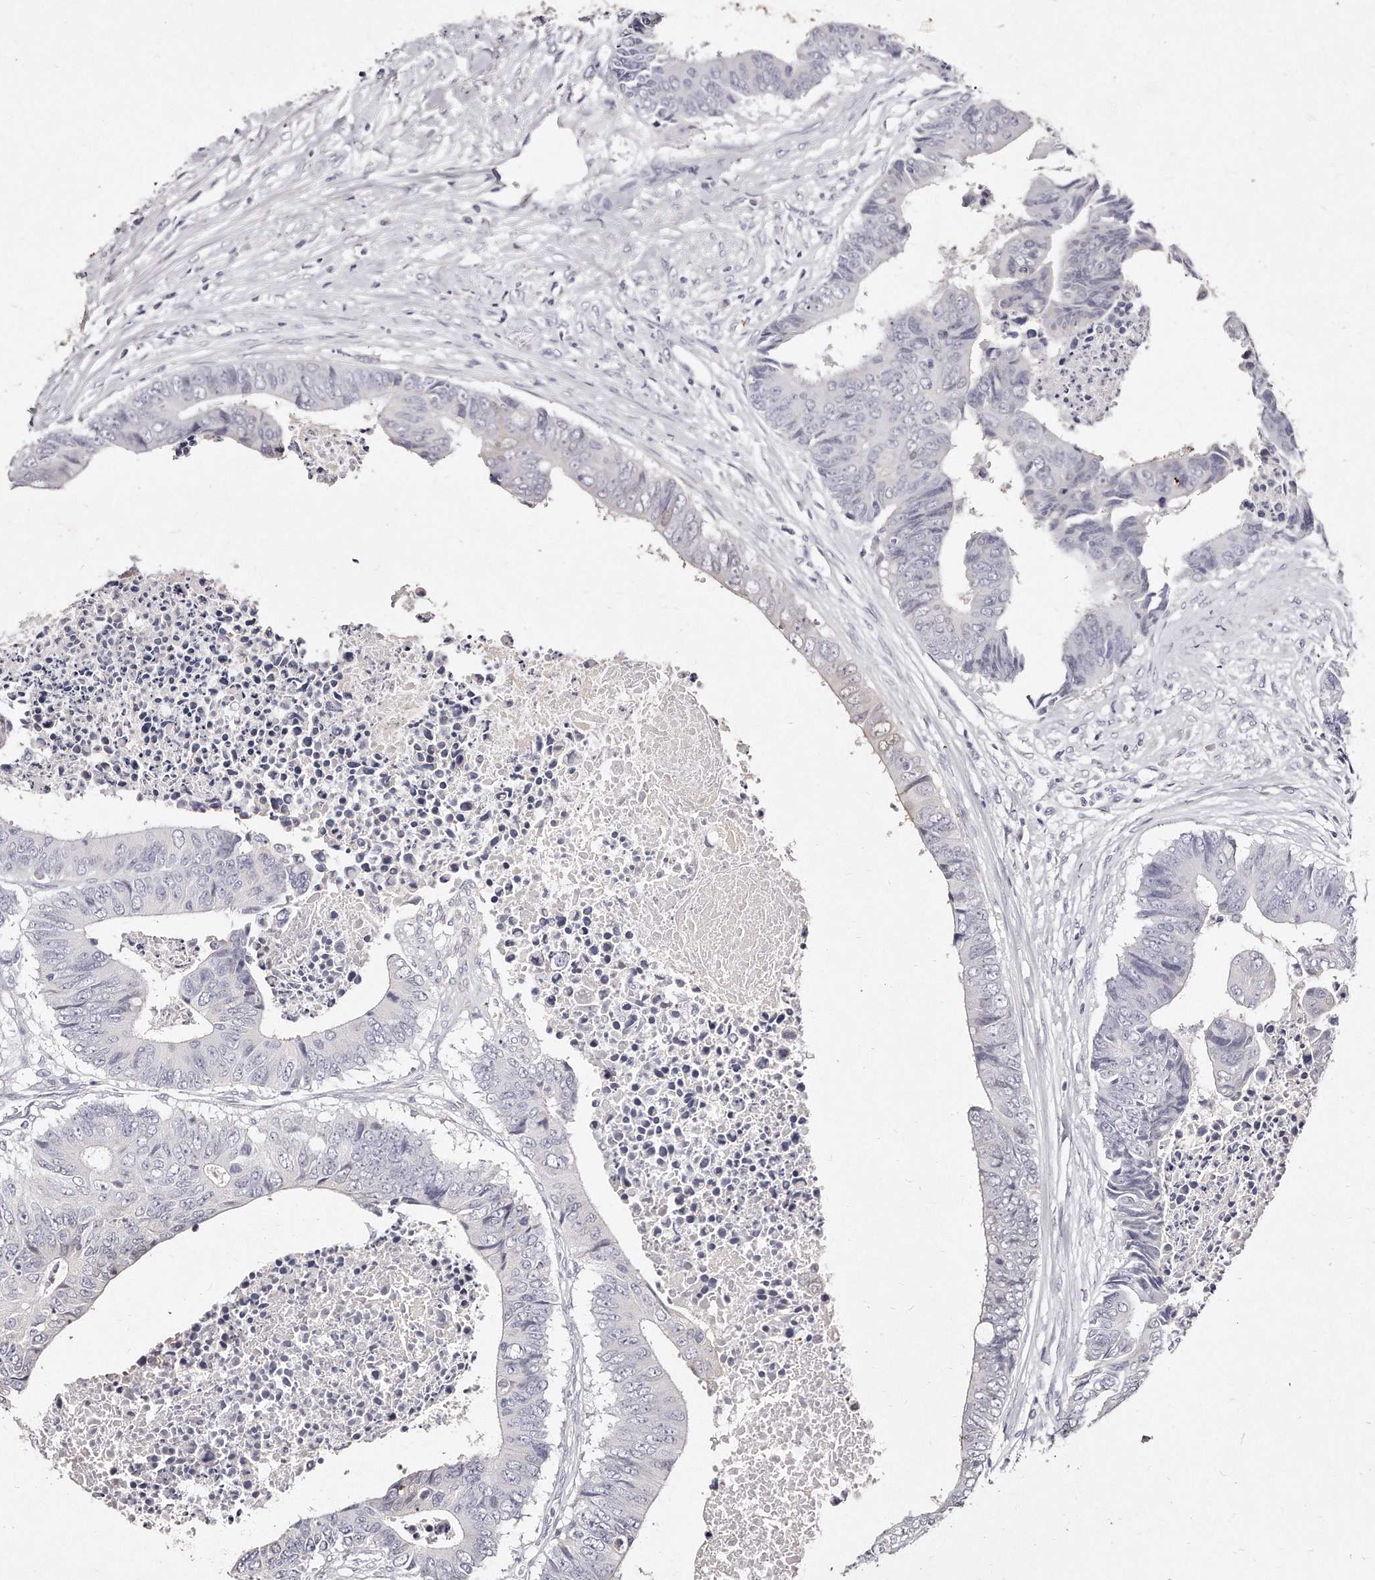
{"staining": {"intensity": "negative", "quantity": "none", "location": "none"}, "tissue": "colorectal cancer", "cell_type": "Tumor cells", "image_type": "cancer", "snomed": [{"axis": "morphology", "description": "Adenocarcinoma, NOS"}, {"axis": "topography", "description": "Rectum"}], "caption": "Adenocarcinoma (colorectal) stained for a protein using immunohistochemistry (IHC) demonstrates no expression tumor cells.", "gene": "GDA", "patient": {"sex": "male", "age": 84}}